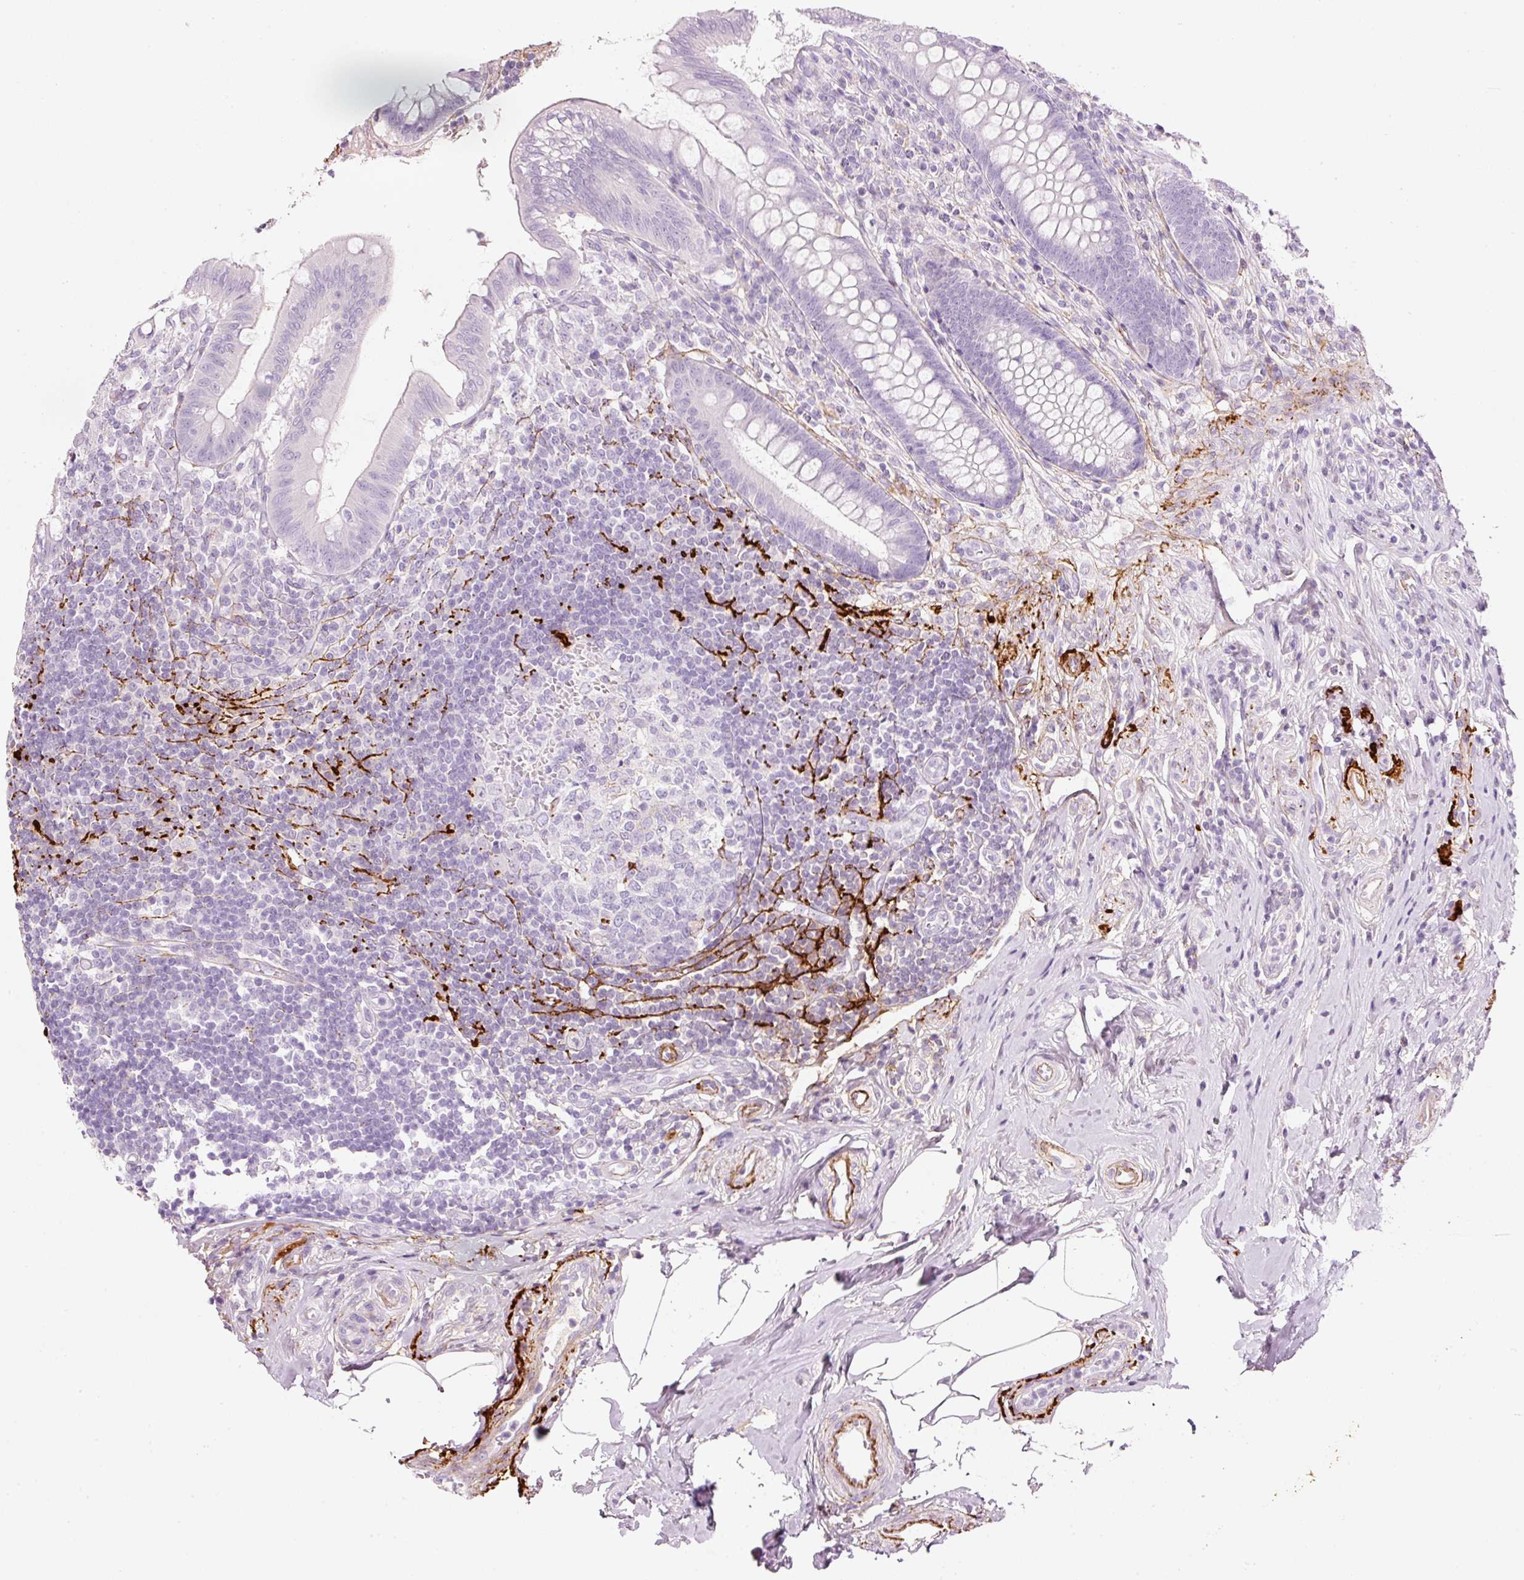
{"staining": {"intensity": "negative", "quantity": "none", "location": "none"}, "tissue": "appendix", "cell_type": "Glandular cells", "image_type": "normal", "snomed": [{"axis": "morphology", "description": "Normal tissue, NOS"}, {"axis": "topography", "description": "Appendix"}], "caption": "Glandular cells are negative for protein expression in unremarkable human appendix. The staining was performed using DAB to visualize the protein expression in brown, while the nuclei were stained in blue with hematoxylin (Magnification: 20x).", "gene": "MFAP4", "patient": {"sex": "female", "age": 51}}